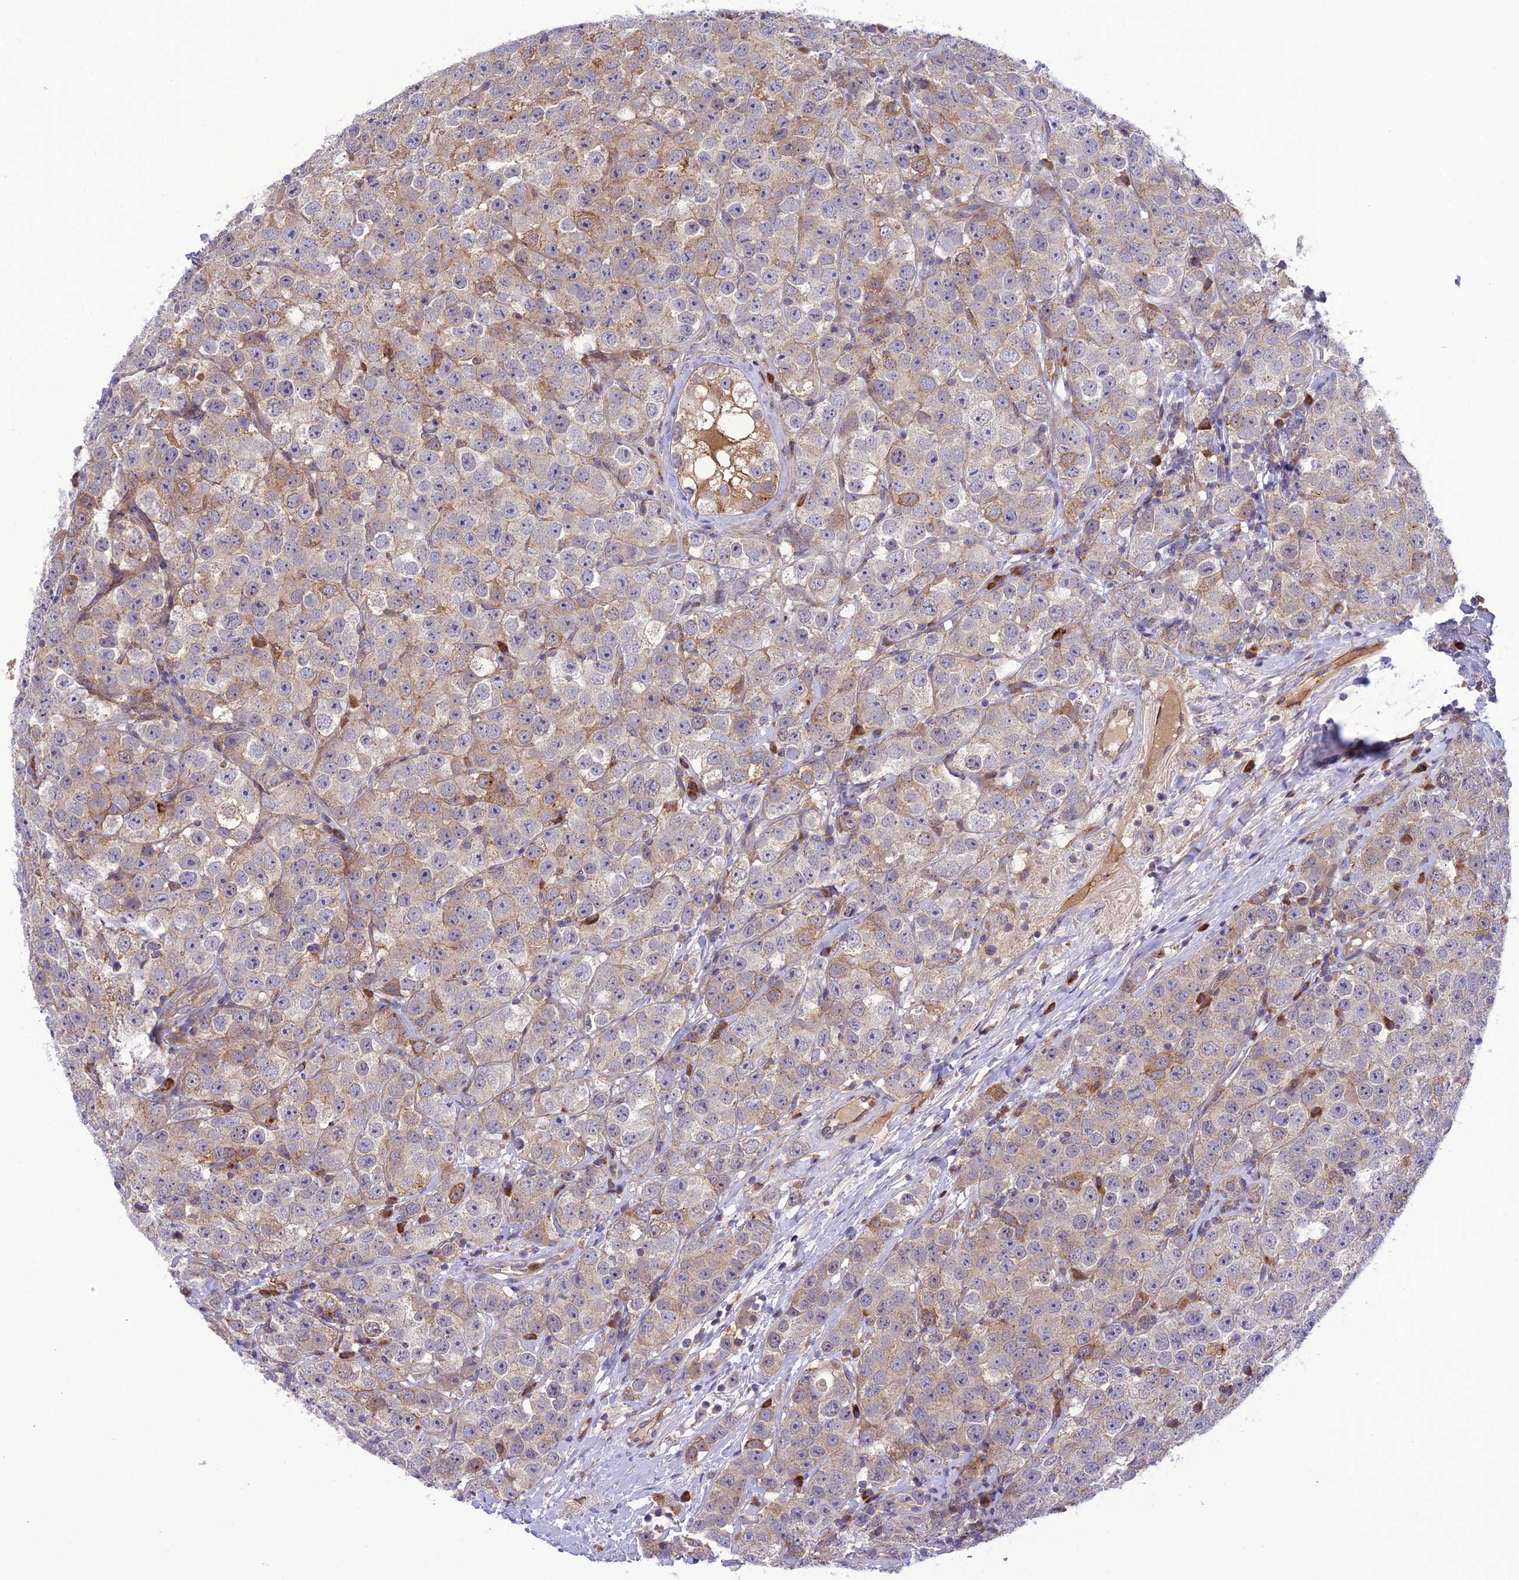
{"staining": {"intensity": "weak", "quantity": "25%-75%", "location": "cytoplasmic/membranous"}, "tissue": "testis cancer", "cell_type": "Tumor cells", "image_type": "cancer", "snomed": [{"axis": "morphology", "description": "Seminoma, NOS"}, {"axis": "topography", "description": "Testis"}], "caption": "Testis seminoma was stained to show a protein in brown. There is low levels of weak cytoplasmic/membranous expression in approximately 25%-75% of tumor cells. (Brightfield microscopy of DAB IHC at high magnification).", "gene": "JMY", "patient": {"sex": "male", "age": 28}}